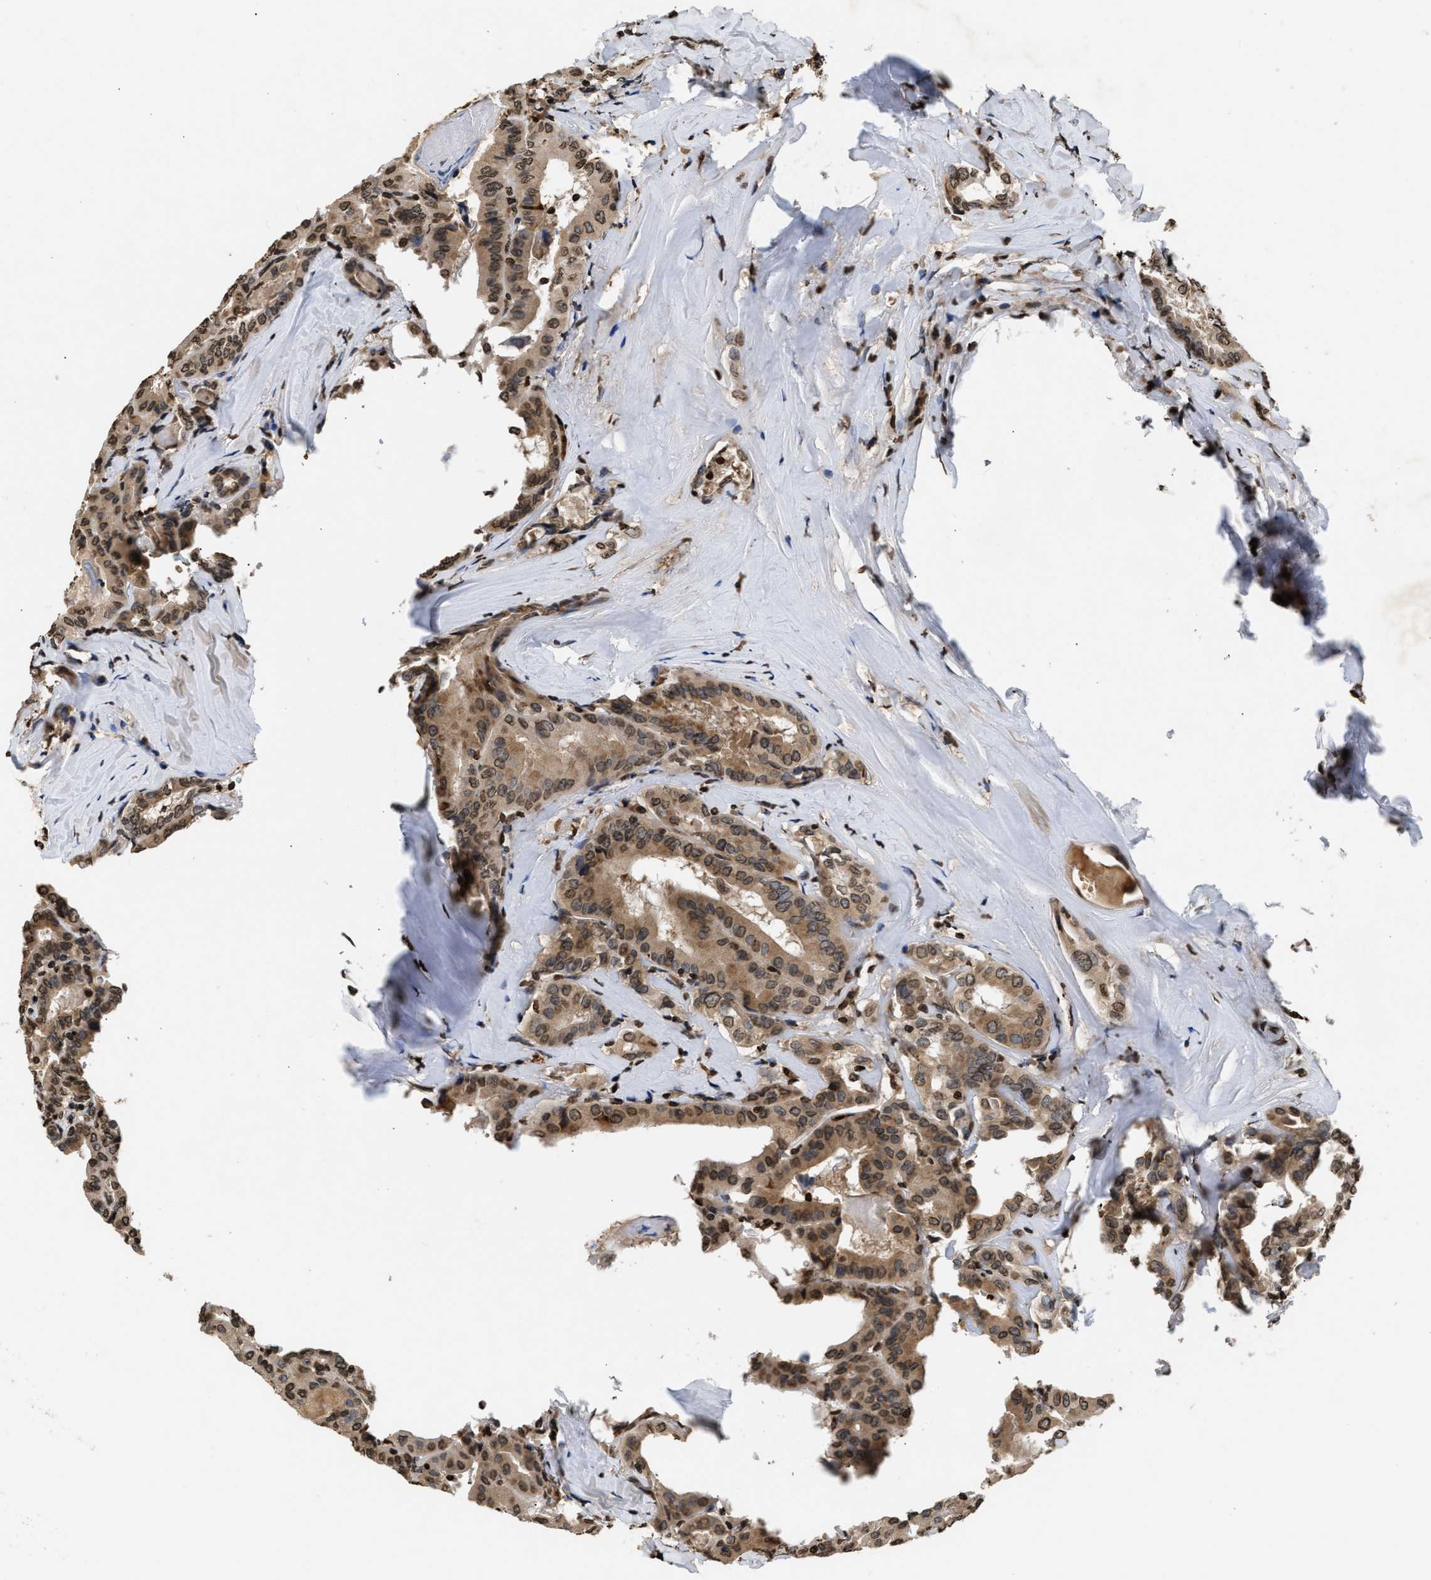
{"staining": {"intensity": "moderate", "quantity": ">75%", "location": "cytoplasmic/membranous,nuclear"}, "tissue": "thyroid cancer", "cell_type": "Tumor cells", "image_type": "cancer", "snomed": [{"axis": "morphology", "description": "Papillary adenocarcinoma, NOS"}, {"axis": "topography", "description": "Thyroid gland"}], "caption": "Thyroid cancer was stained to show a protein in brown. There is medium levels of moderate cytoplasmic/membranous and nuclear staining in about >75% of tumor cells.", "gene": "DNASE1L3", "patient": {"sex": "female", "age": 42}}